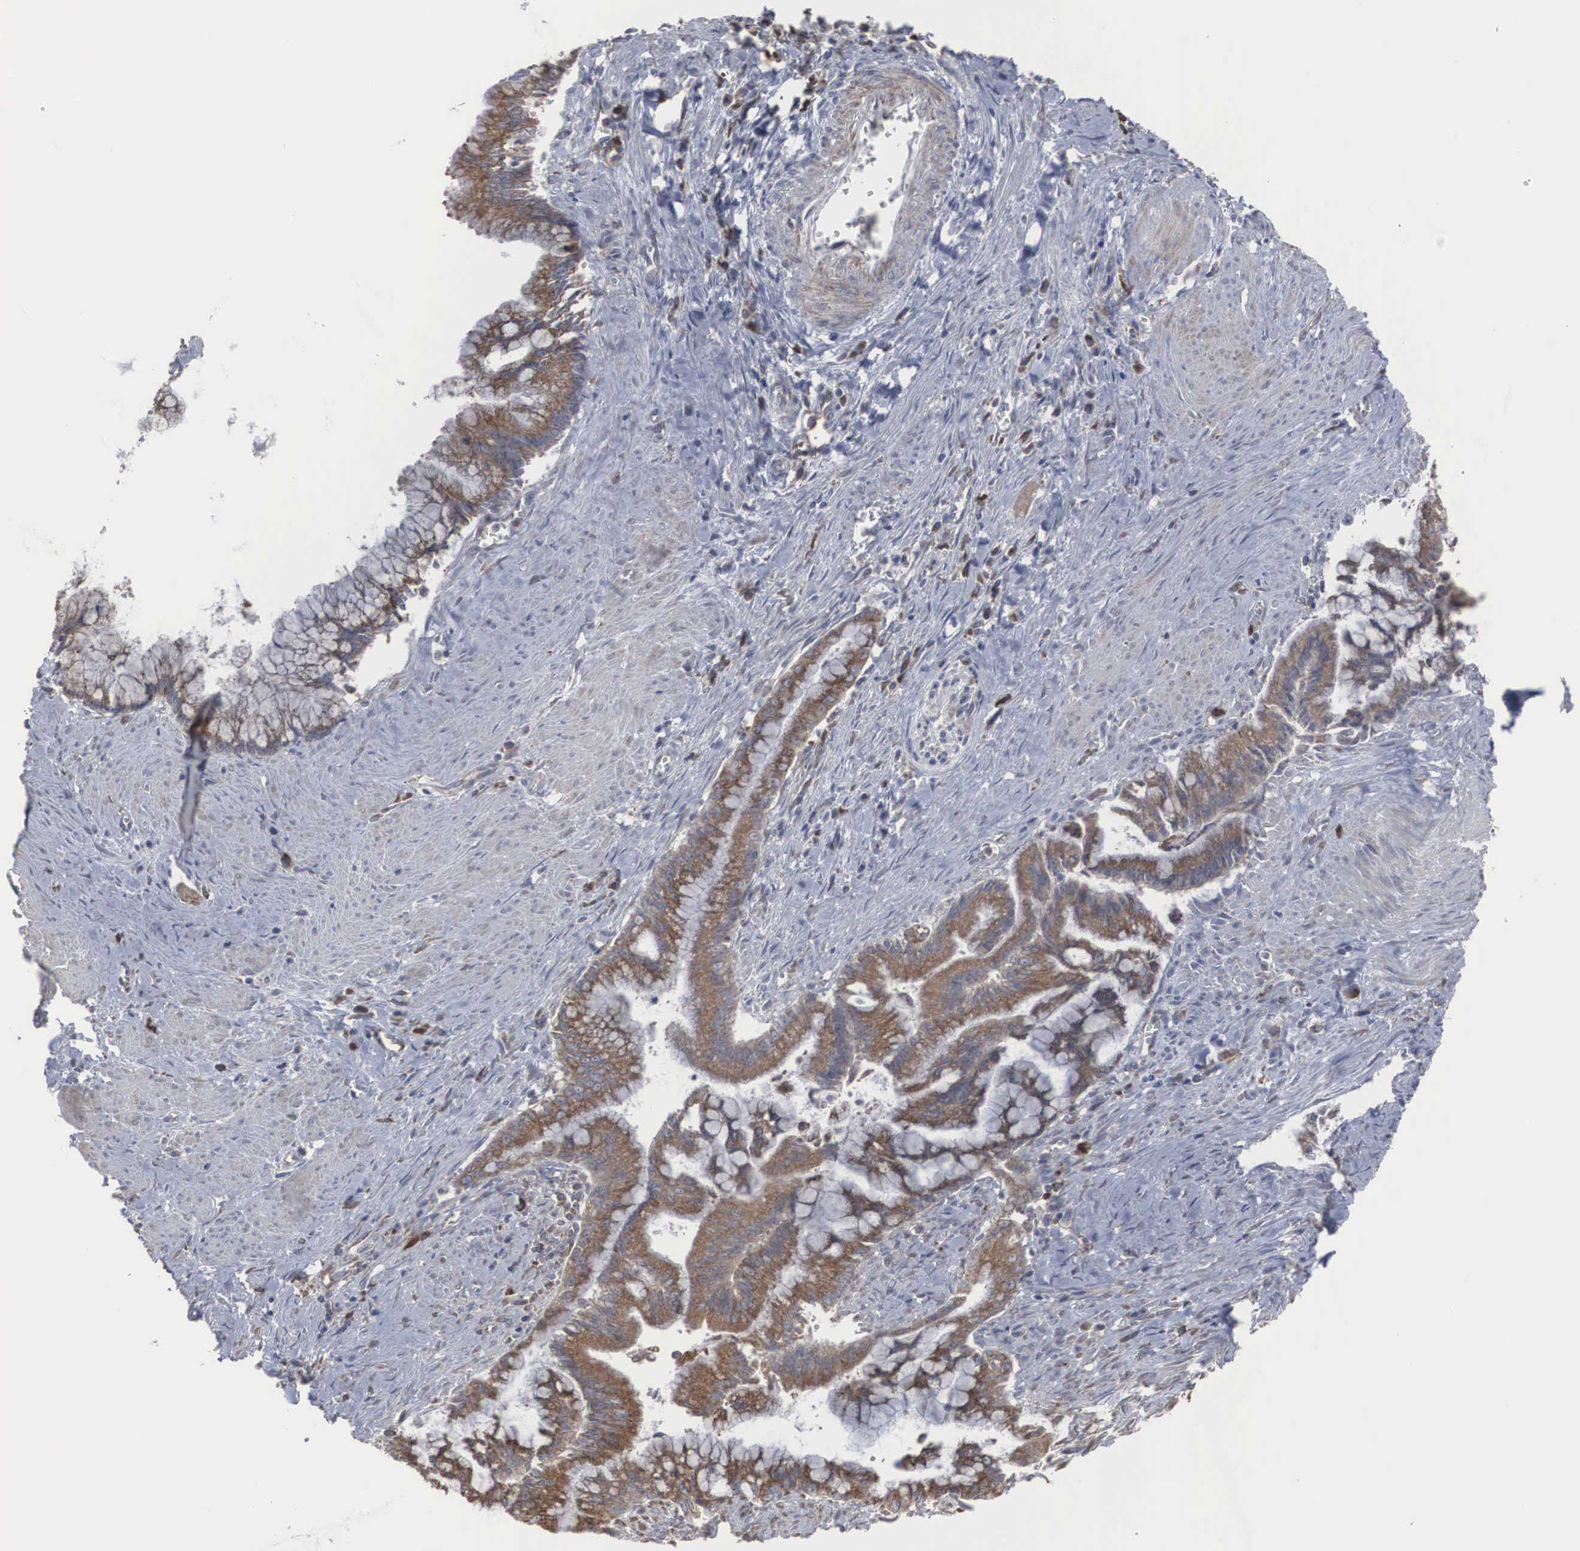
{"staining": {"intensity": "strong", "quantity": ">75%", "location": "cytoplasmic/membranous"}, "tissue": "pancreatic cancer", "cell_type": "Tumor cells", "image_type": "cancer", "snomed": [{"axis": "morphology", "description": "Adenocarcinoma, NOS"}, {"axis": "topography", "description": "Pancreas"}], "caption": "Tumor cells reveal strong cytoplasmic/membranous positivity in about >75% of cells in pancreatic adenocarcinoma.", "gene": "MIA2", "patient": {"sex": "male", "age": 59}}